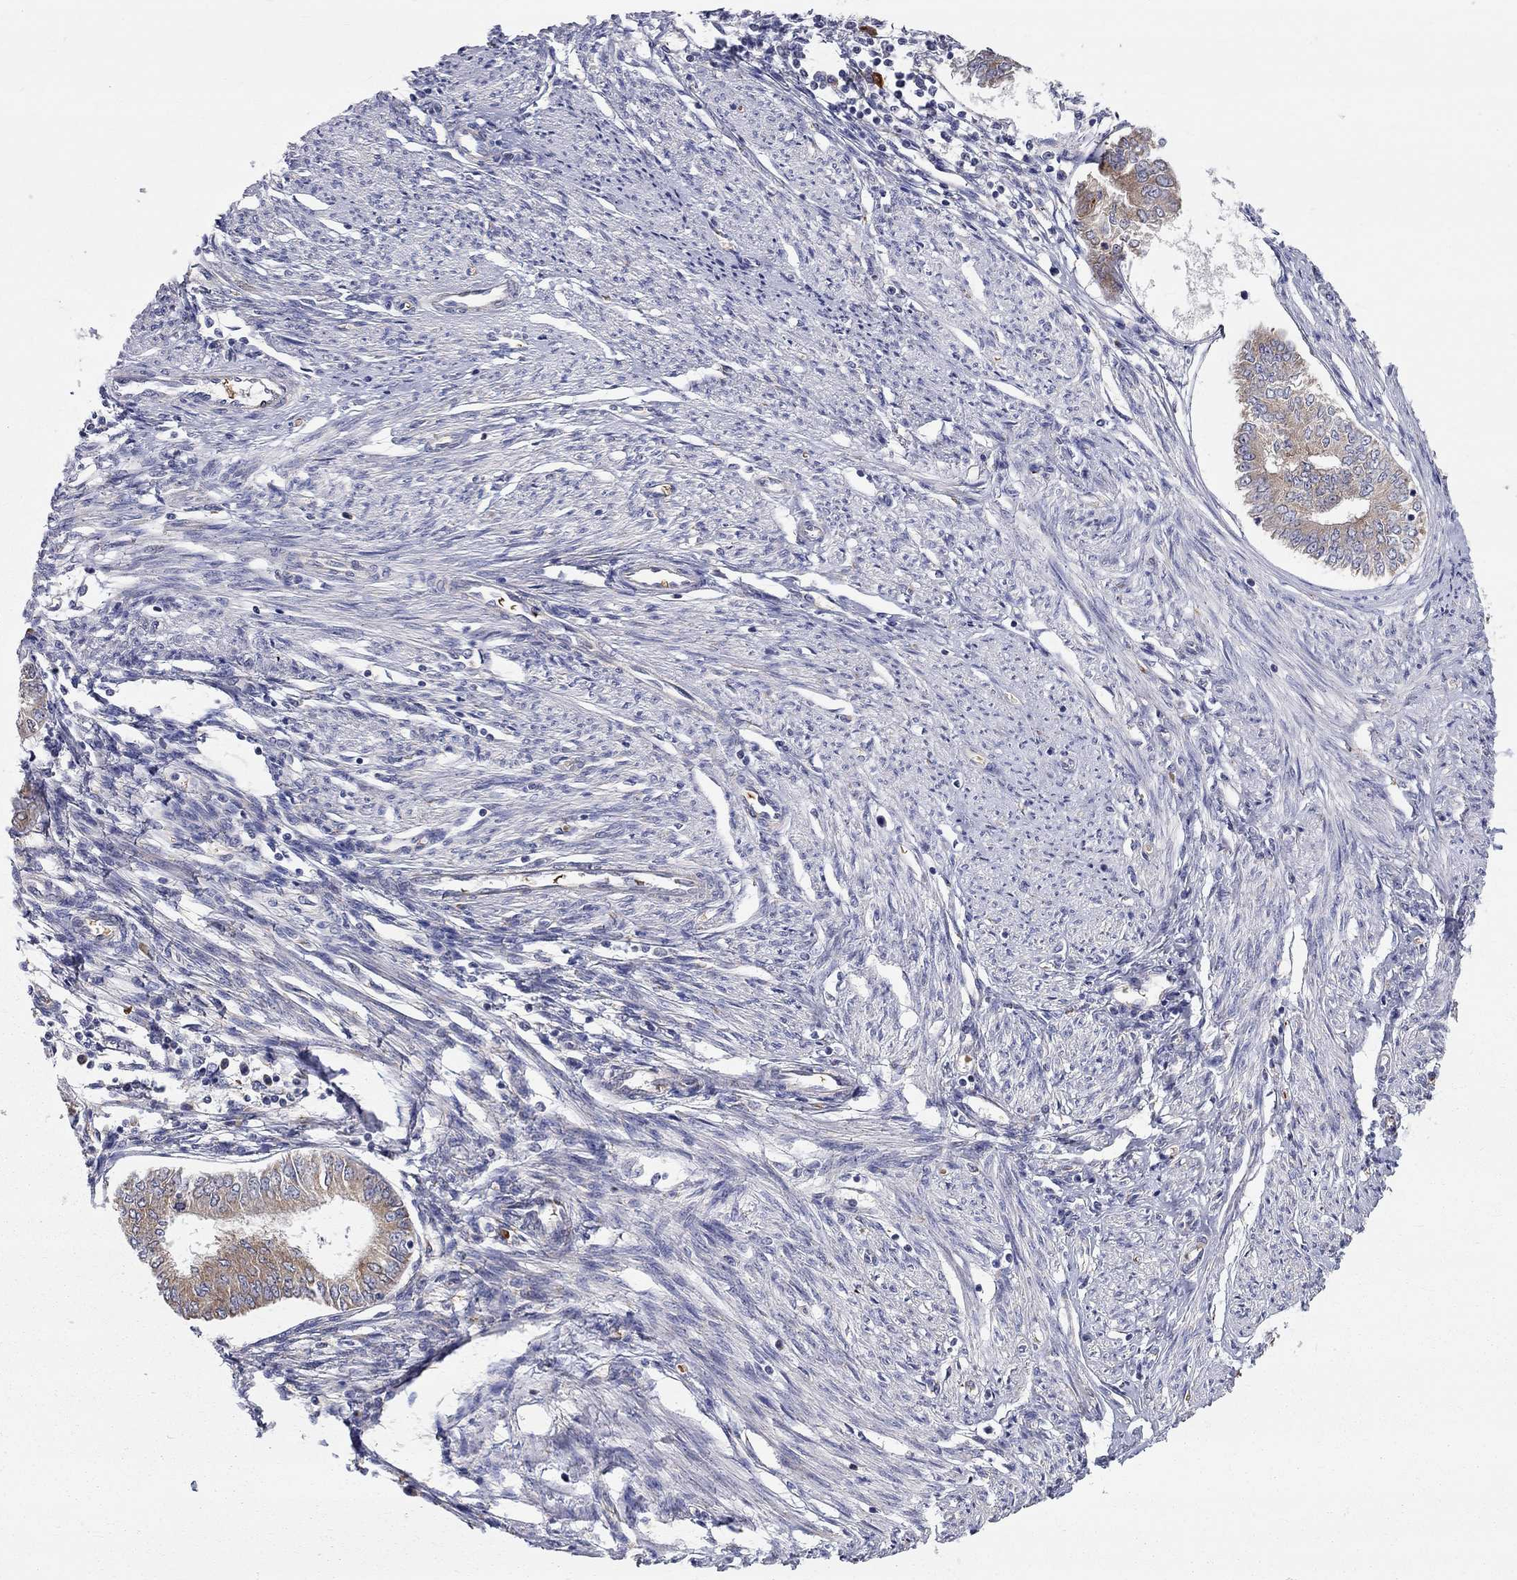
{"staining": {"intensity": "negative", "quantity": "none", "location": "none"}, "tissue": "endometrial cancer", "cell_type": "Tumor cells", "image_type": "cancer", "snomed": [{"axis": "morphology", "description": "Adenocarcinoma, NOS"}, {"axis": "topography", "description": "Endometrium"}], "caption": "Tumor cells are negative for brown protein staining in endometrial adenocarcinoma.", "gene": "CASTOR1", "patient": {"sex": "female", "age": 68}}